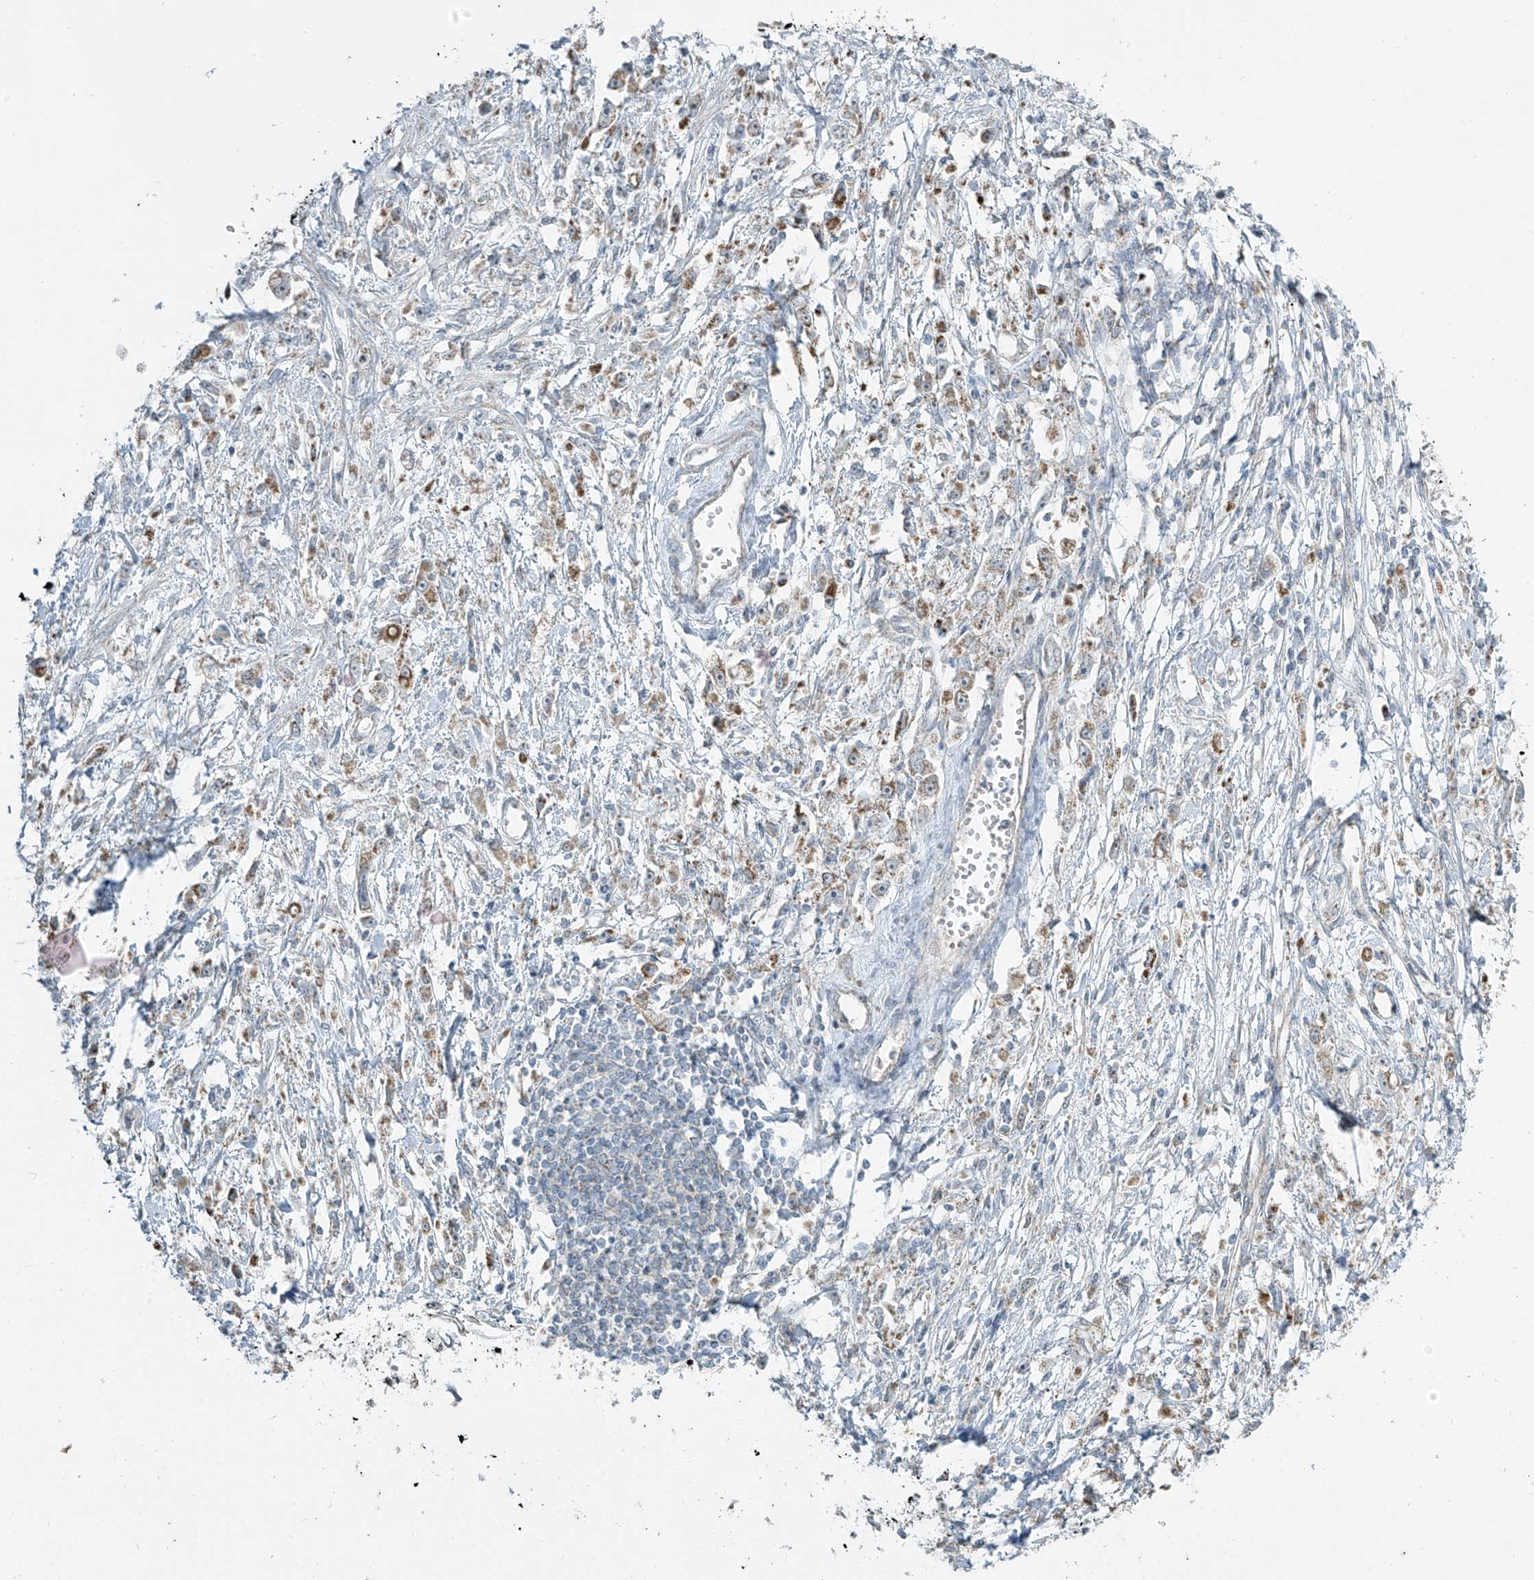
{"staining": {"intensity": "moderate", "quantity": ">75%", "location": "cytoplasmic/membranous"}, "tissue": "stomach cancer", "cell_type": "Tumor cells", "image_type": "cancer", "snomed": [{"axis": "morphology", "description": "Adenocarcinoma, NOS"}, {"axis": "topography", "description": "Stomach"}], "caption": "Human adenocarcinoma (stomach) stained with a protein marker shows moderate staining in tumor cells.", "gene": "SMDT1", "patient": {"sex": "female", "age": 59}}